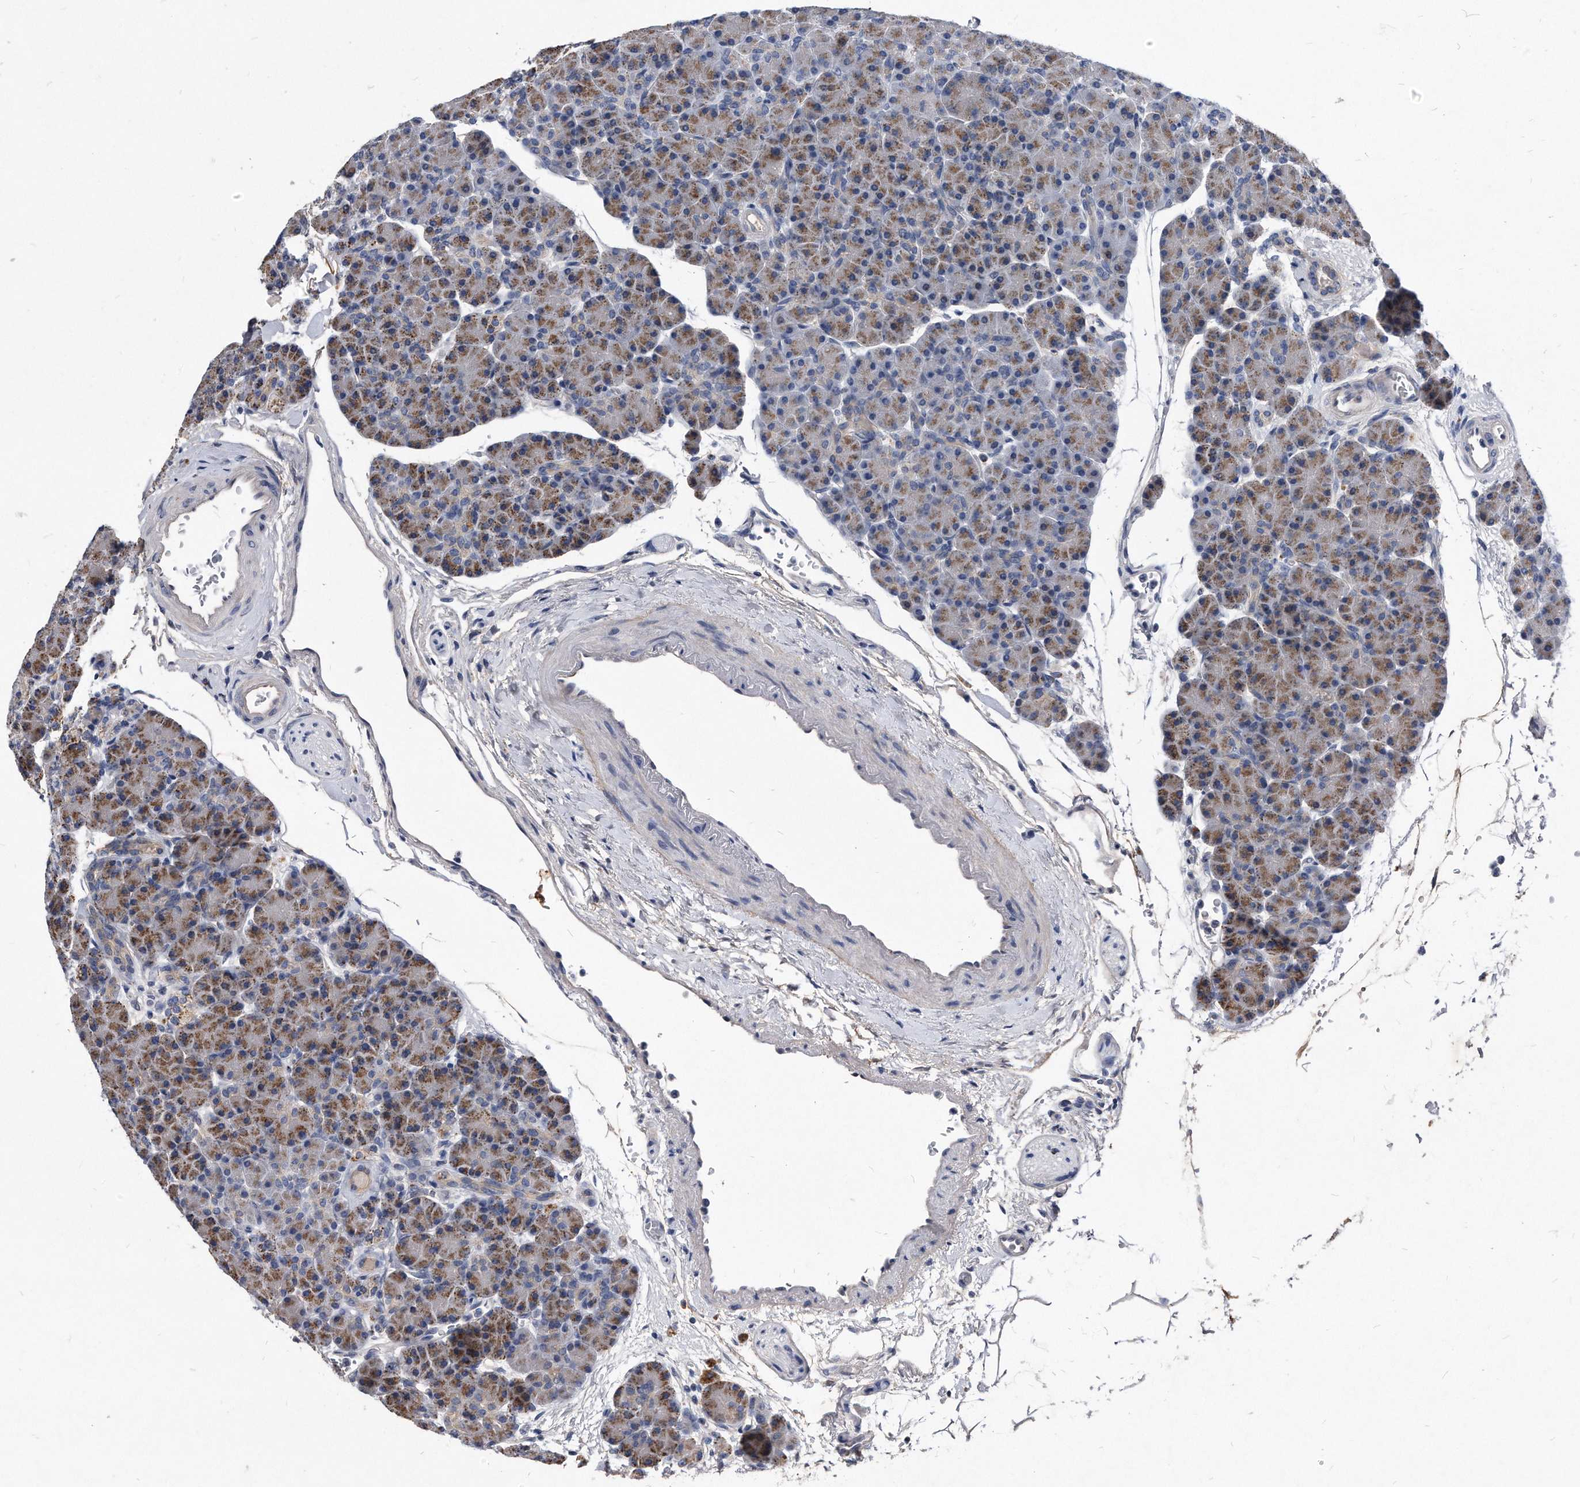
{"staining": {"intensity": "moderate", "quantity": ">75%", "location": "cytoplasmic/membranous"}, "tissue": "pancreas", "cell_type": "Exocrine glandular cells", "image_type": "normal", "snomed": [{"axis": "morphology", "description": "Normal tissue, NOS"}, {"axis": "topography", "description": "Pancreas"}], "caption": "Immunohistochemical staining of unremarkable human pancreas reveals moderate cytoplasmic/membranous protein positivity in approximately >75% of exocrine glandular cells.", "gene": "MGAT4A", "patient": {"sex": "female", "age": 43}}